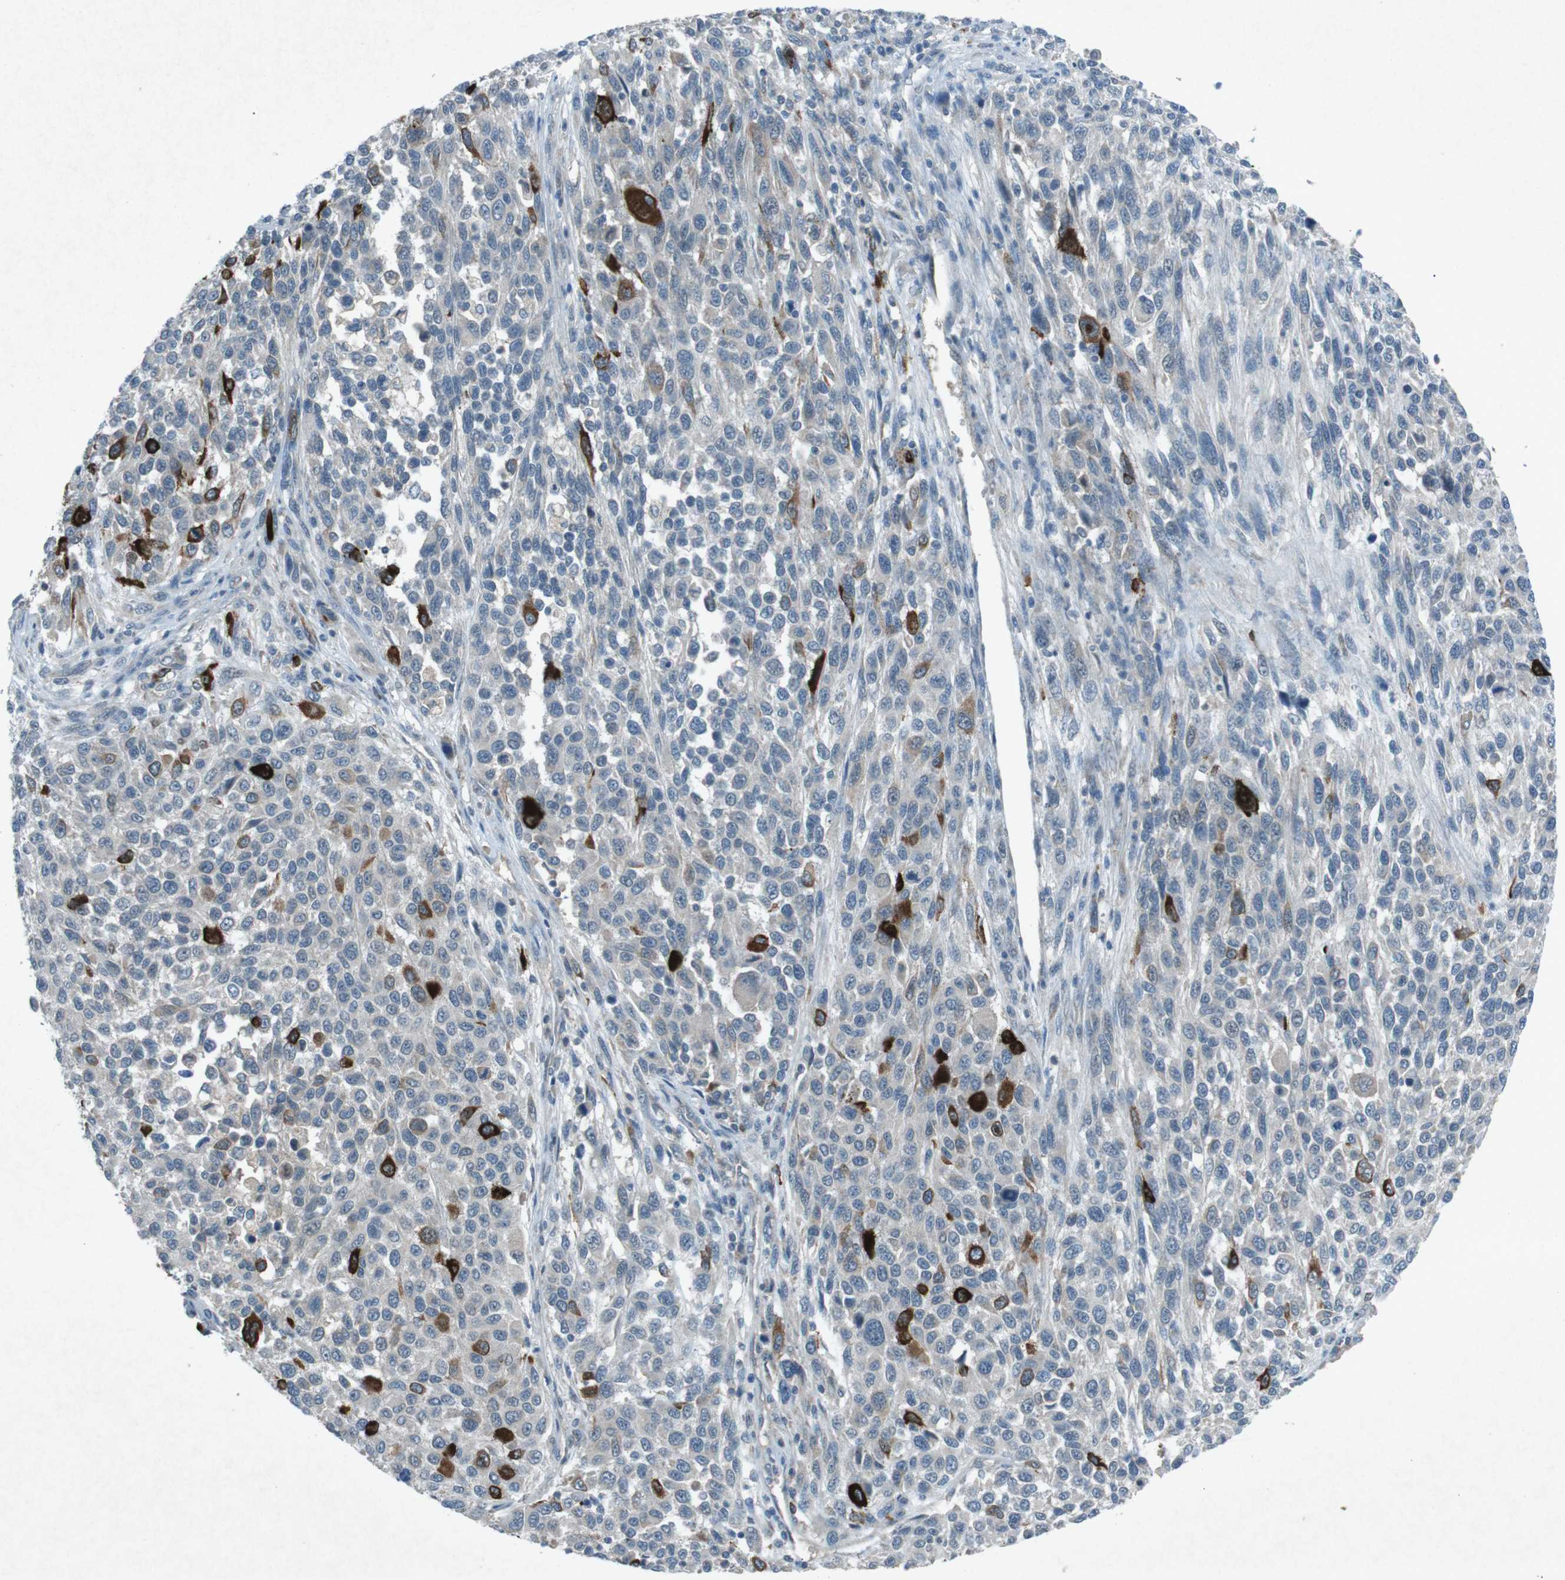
{"staining": {"intensity": "strong", "quantity": "<25%", "location": "cytoplasmic/membranous"}, "tissue": "melanoma", "cell_type": "Tumor cells", "image_type": "cancer", "snomed": [{"axis": "morphology", "description": "Malignant melanoma, Metastatic site"}, {"axis": "topography", "description": "Lymph node"}], "caption": "Strong cytoplasmic/membranous positivity for a protein is appreciated in about <25% of tumor cells of melanoma using IHC.", "gene": "FCRLA", "patient": {"sex": "male", "age": 61}}